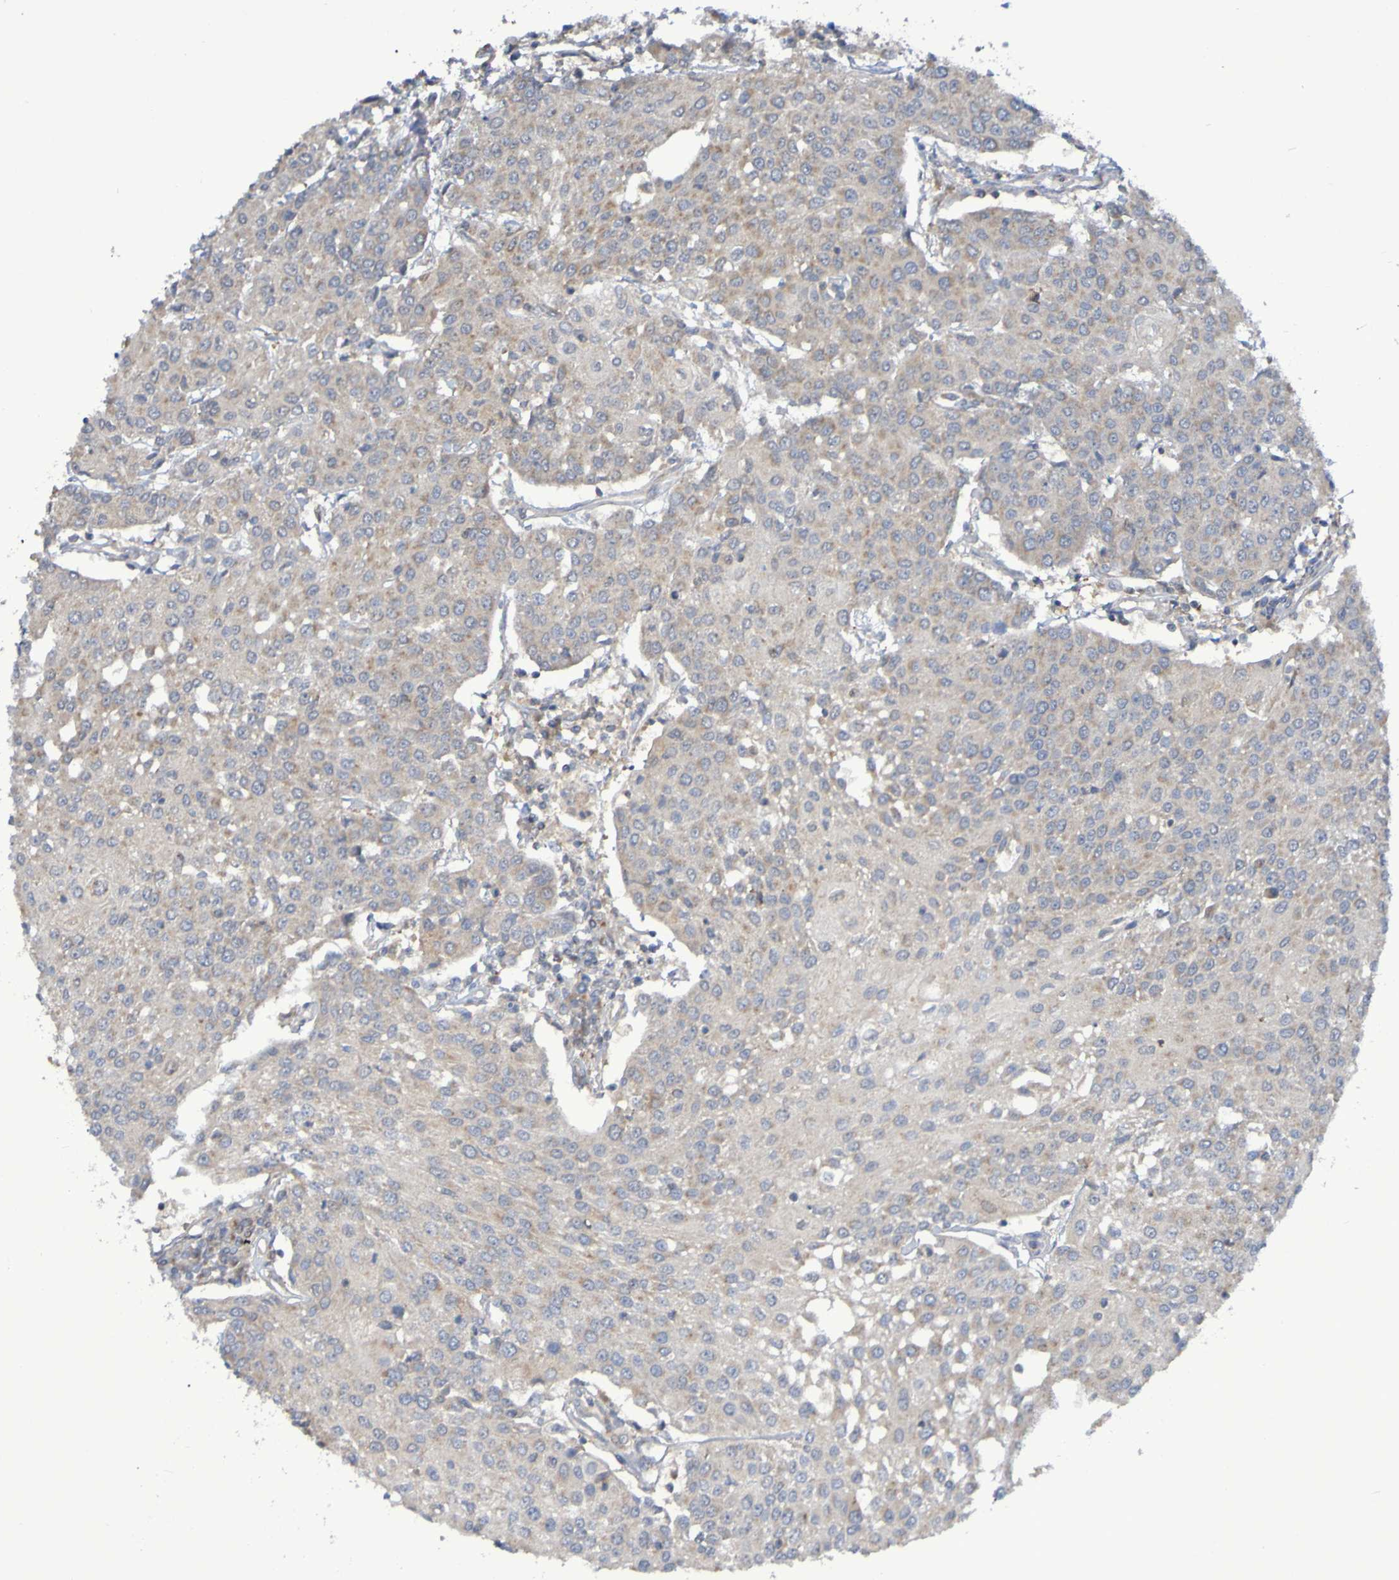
{"staining": {"intensity": "weak", "quantity": "25%-75%", "location": "cytoplasmic/membranous"}, "tissue": "urothelial cancer", "cell_type": "Tumor cells", "image_type": "cancer", "snomed": [{"axis": "morphology", "description": "Urothelial carcinoma, High grade"}, {"axis": "topography", "description": "Urinary bladder"}], "caption": "Protein analysis of urothelial carcinoma (high-grade) tissue exhibits weak cytoplasmic/membranous staining in approximately 25%-75% of tumor cells.", "gene": "LMBRD2", "patient": {"sex": "female", "age": 85}}